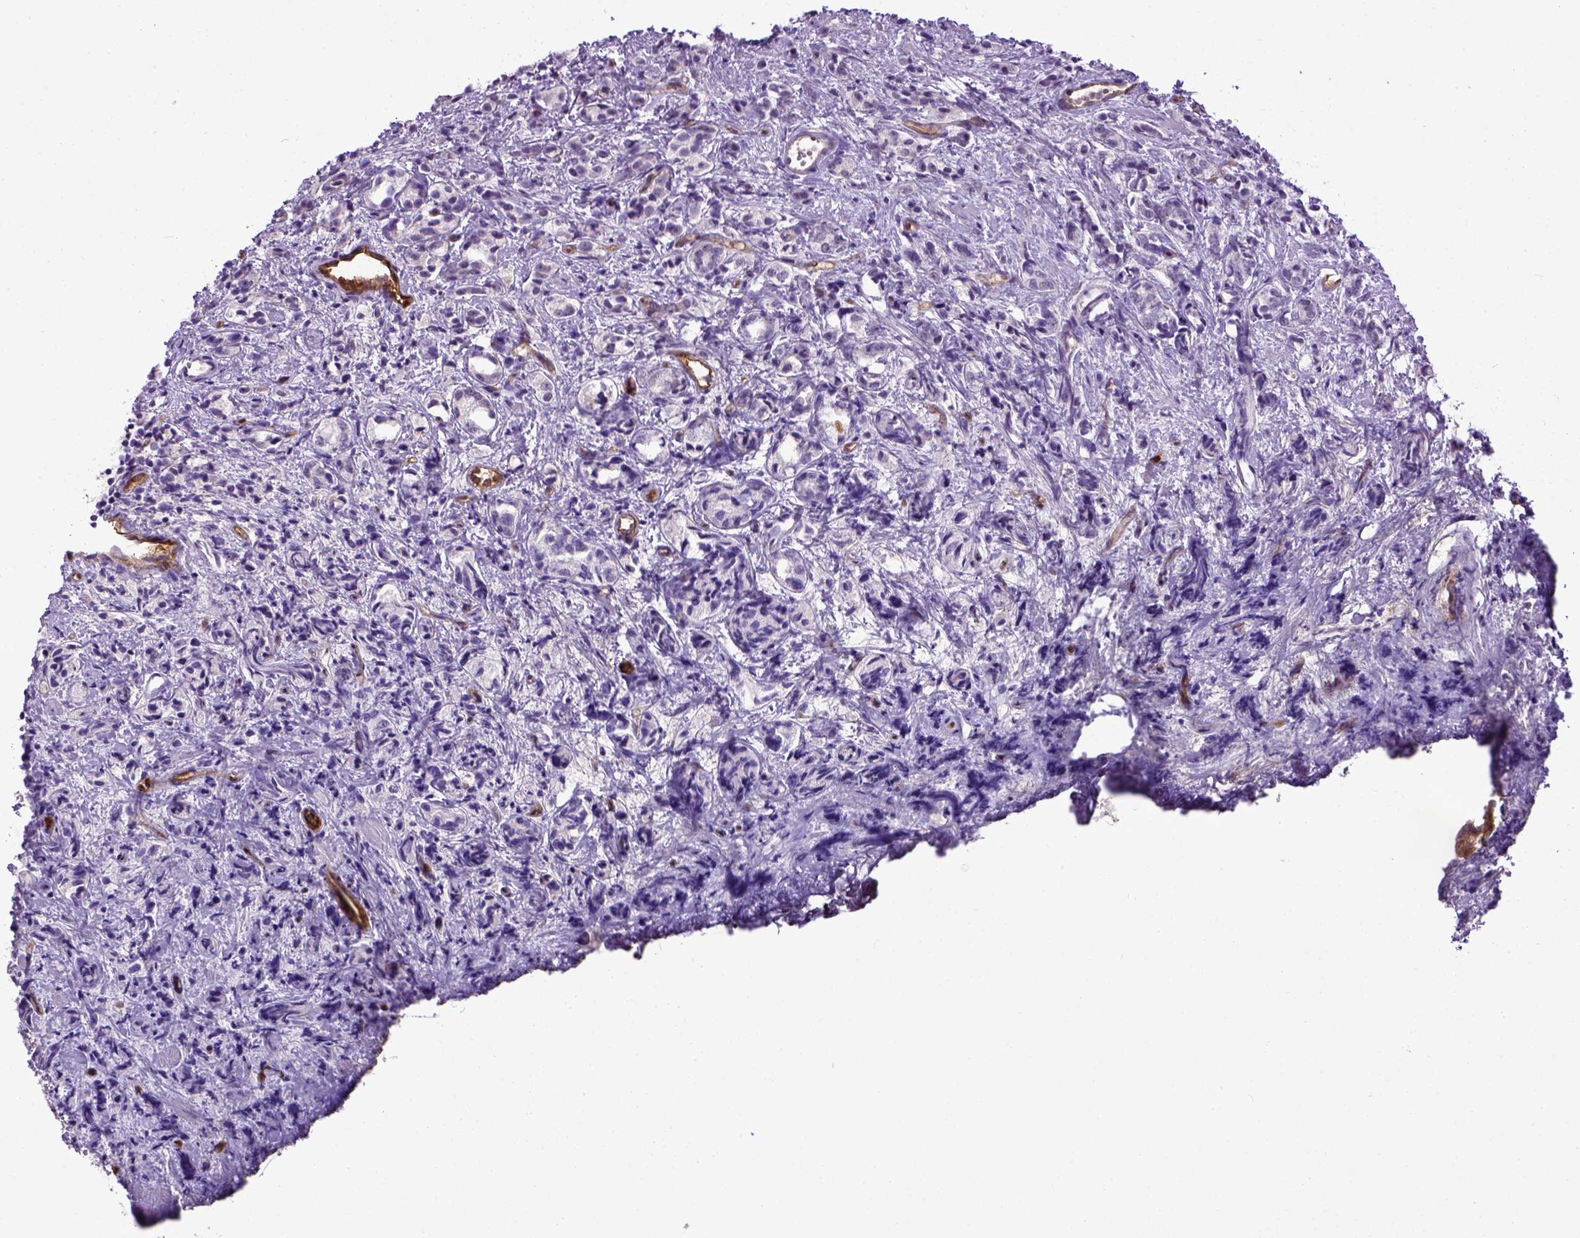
{"staining": {"intensity": "negative", "quantity": "none", "location": "none"}, "tissue": "prostate cancer", "cell_type": "Tumor cells", "image_type": "cancer", "snomed": [{"axis": "morphology", "description": "Adenocarcinoma, High grade"}, {"axis": "topography", "description": "Prostate"}], "caption": "IHC of prostate adenocarcinoma (high-grade) reveals no positivity in tumor cells.", "gene": "ENG", "patient": {"sex": "male", "age": 53}}